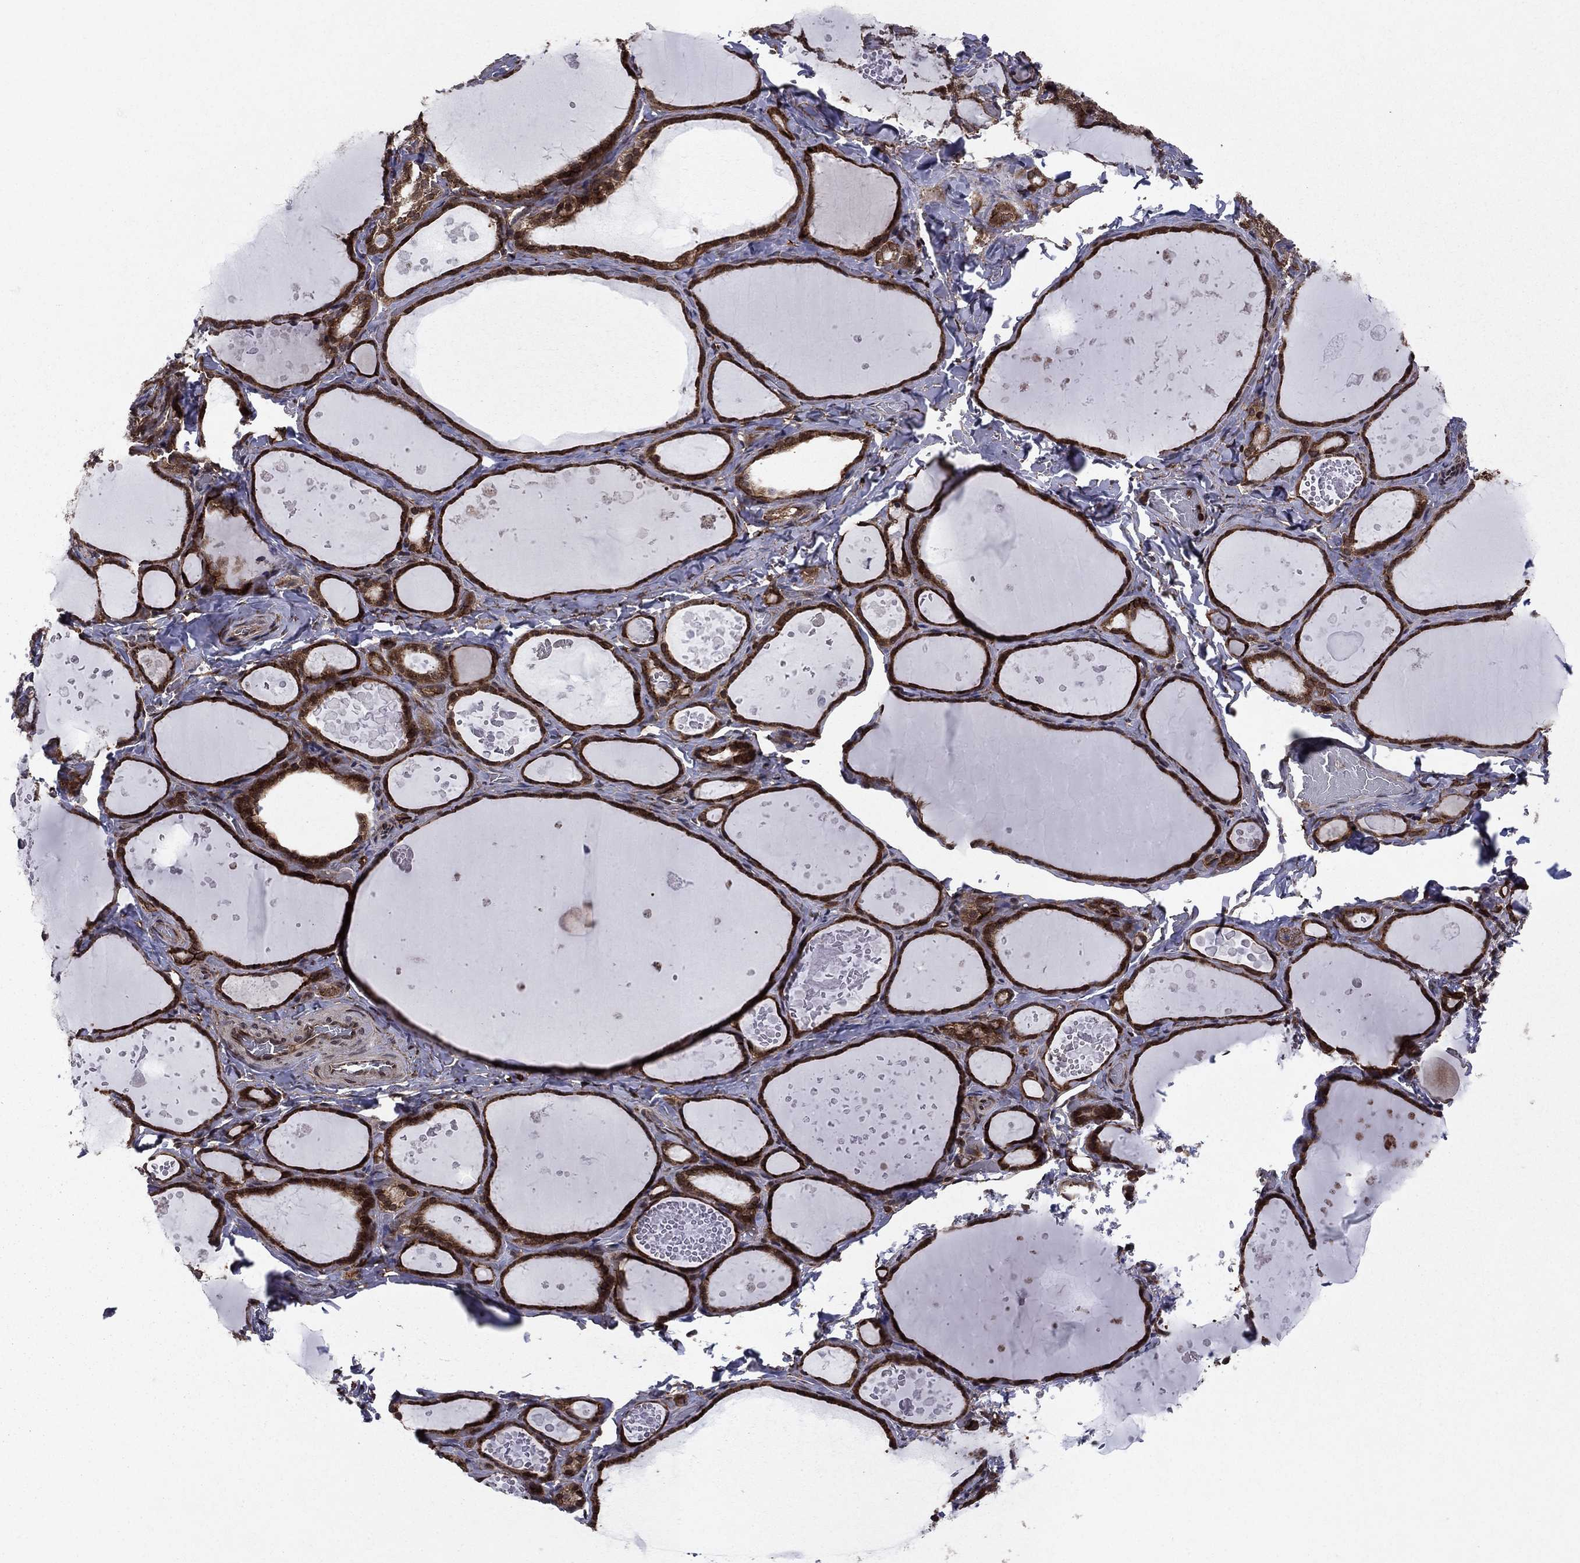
{"staining": {"intensity": "strong", "quantity": ">75%", "location": "cytoplasmic/membranous"}, "tissue": "thyroid gland", "cell_type": "Glandular cells", "image_type": "normal", "snomed": [{"axis": "morphology", "description": "Normal tissue, NOS"}, {"axis": "topography", "description": "Thyroid gland"}], "caption": "Strong cytoplasmic/membranous expression for a protein is identified in approximately >75% of glandular cells of normal thyroid gland using IHC.", "gene": "SSX2IP", "patient": {"sex": "female", "age": 56}}